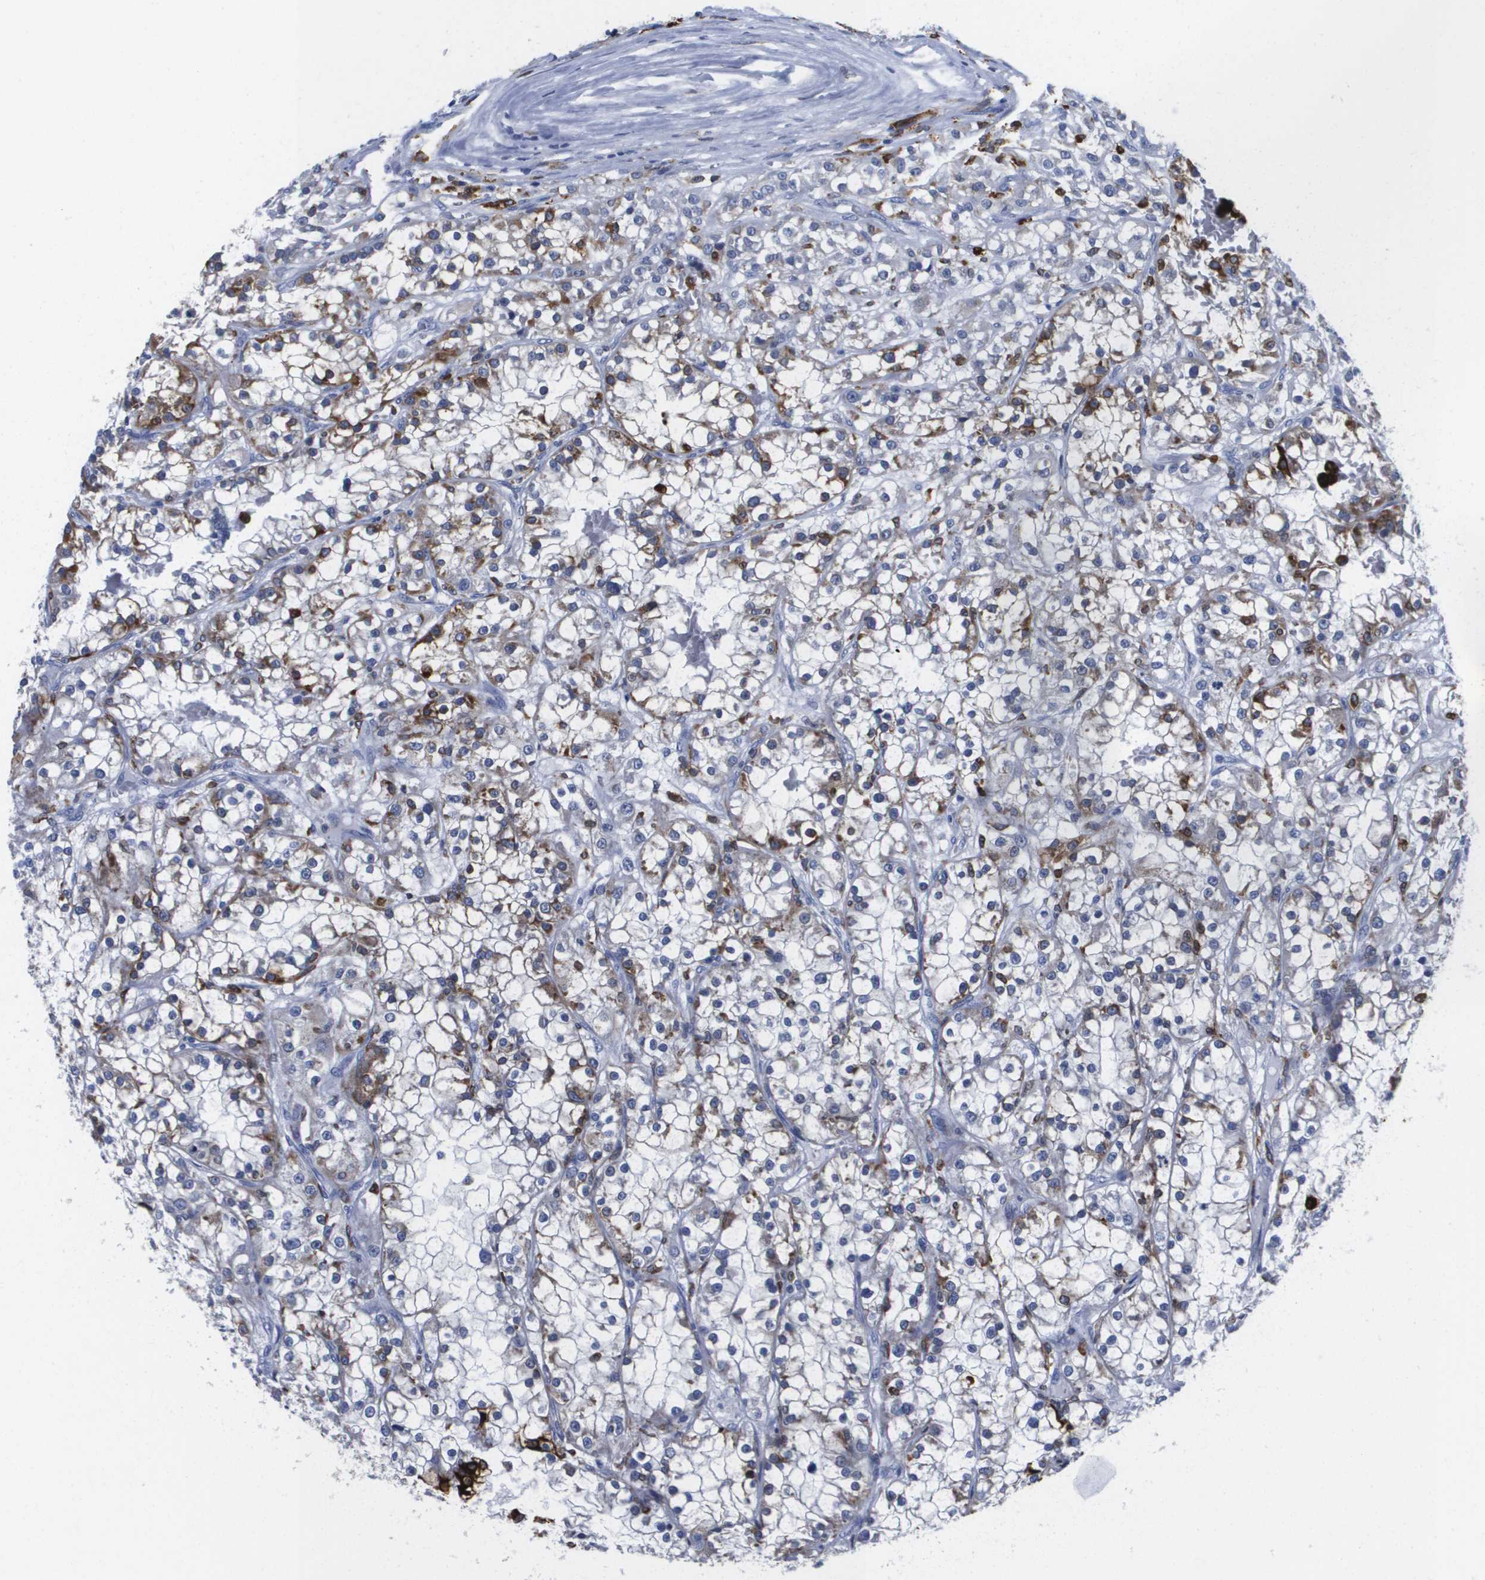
{"staining": {"intensity": "moderate", "quantity": "25%-75%", "location": "cytoplasmic/membranous"}, "tissue": "renal cancer", "cell_type": "Tumor cells", "image_type": "cancer", "snomed": [{"axis": "morphology", "description": "Adenocarcinoma, NOS"}, {"axis": "topography", "description": "Kidney"}], "caption": "Approximately 25%-75% of tumor cells in renal cancer (adenocarcinoma) display moderate cytoplasmic/membranous protein expression as visualized by brown immunohistochemical staining.", "gene": "HMOX1", "patient": {"sex": "female", "age": 52}}